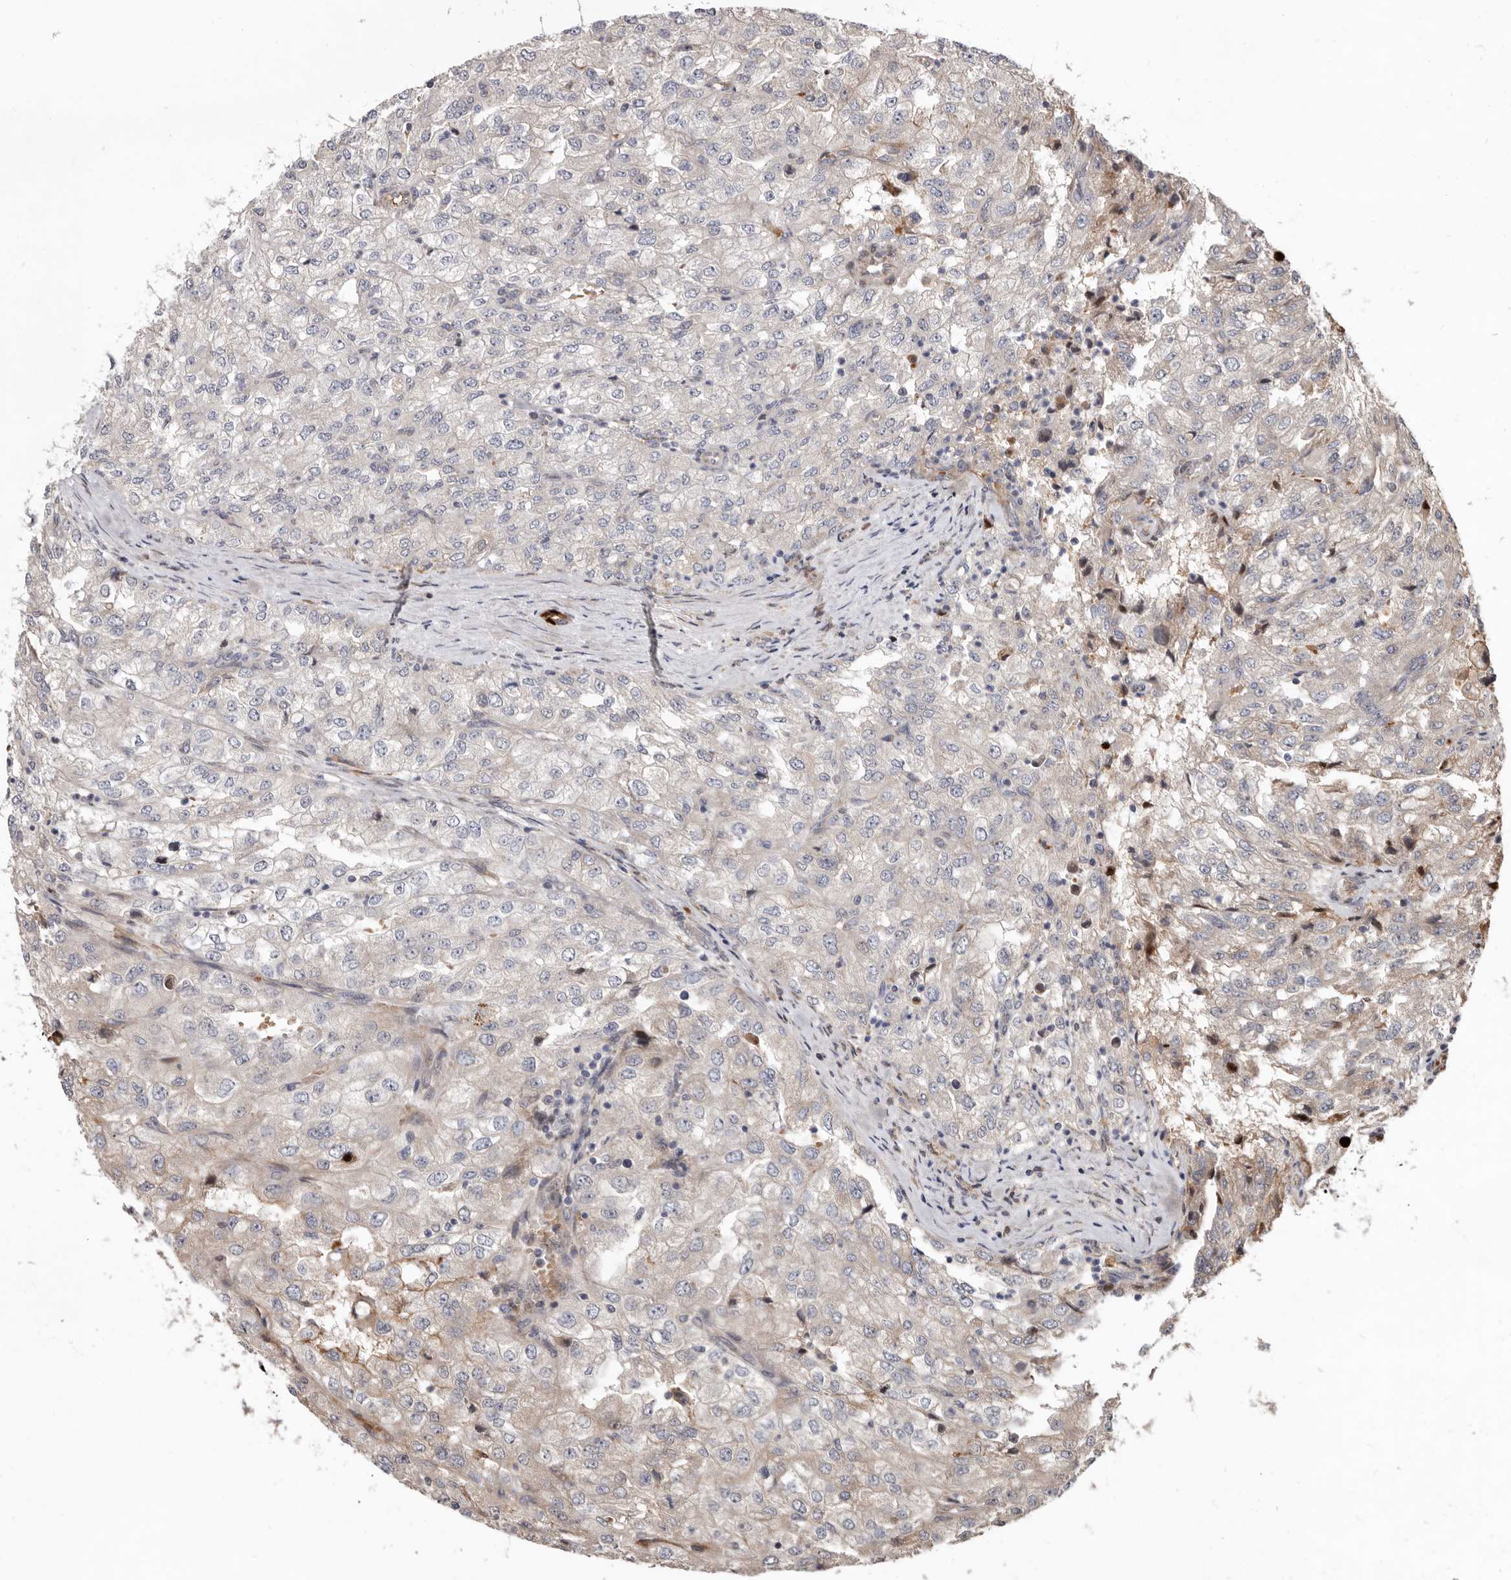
{"staining": {"intensity": "negative", "quantity": "none", "location": "none"}, "tissue": "renal cancer", "cell_type": "Tumor cells", "image_type": "cancer", "snomed": [{"axis": "morphology", "description": "Adenocarcinoma, NOS"}, {"axis": "topography", "description": "Kidney"}], "caption": "The IHC histopathology image has no significant expression in tumor cells of adenocarcinoma (renal) tissue.", "gene": "WEE2", "patient": {"sex": "female", "age": 54}}